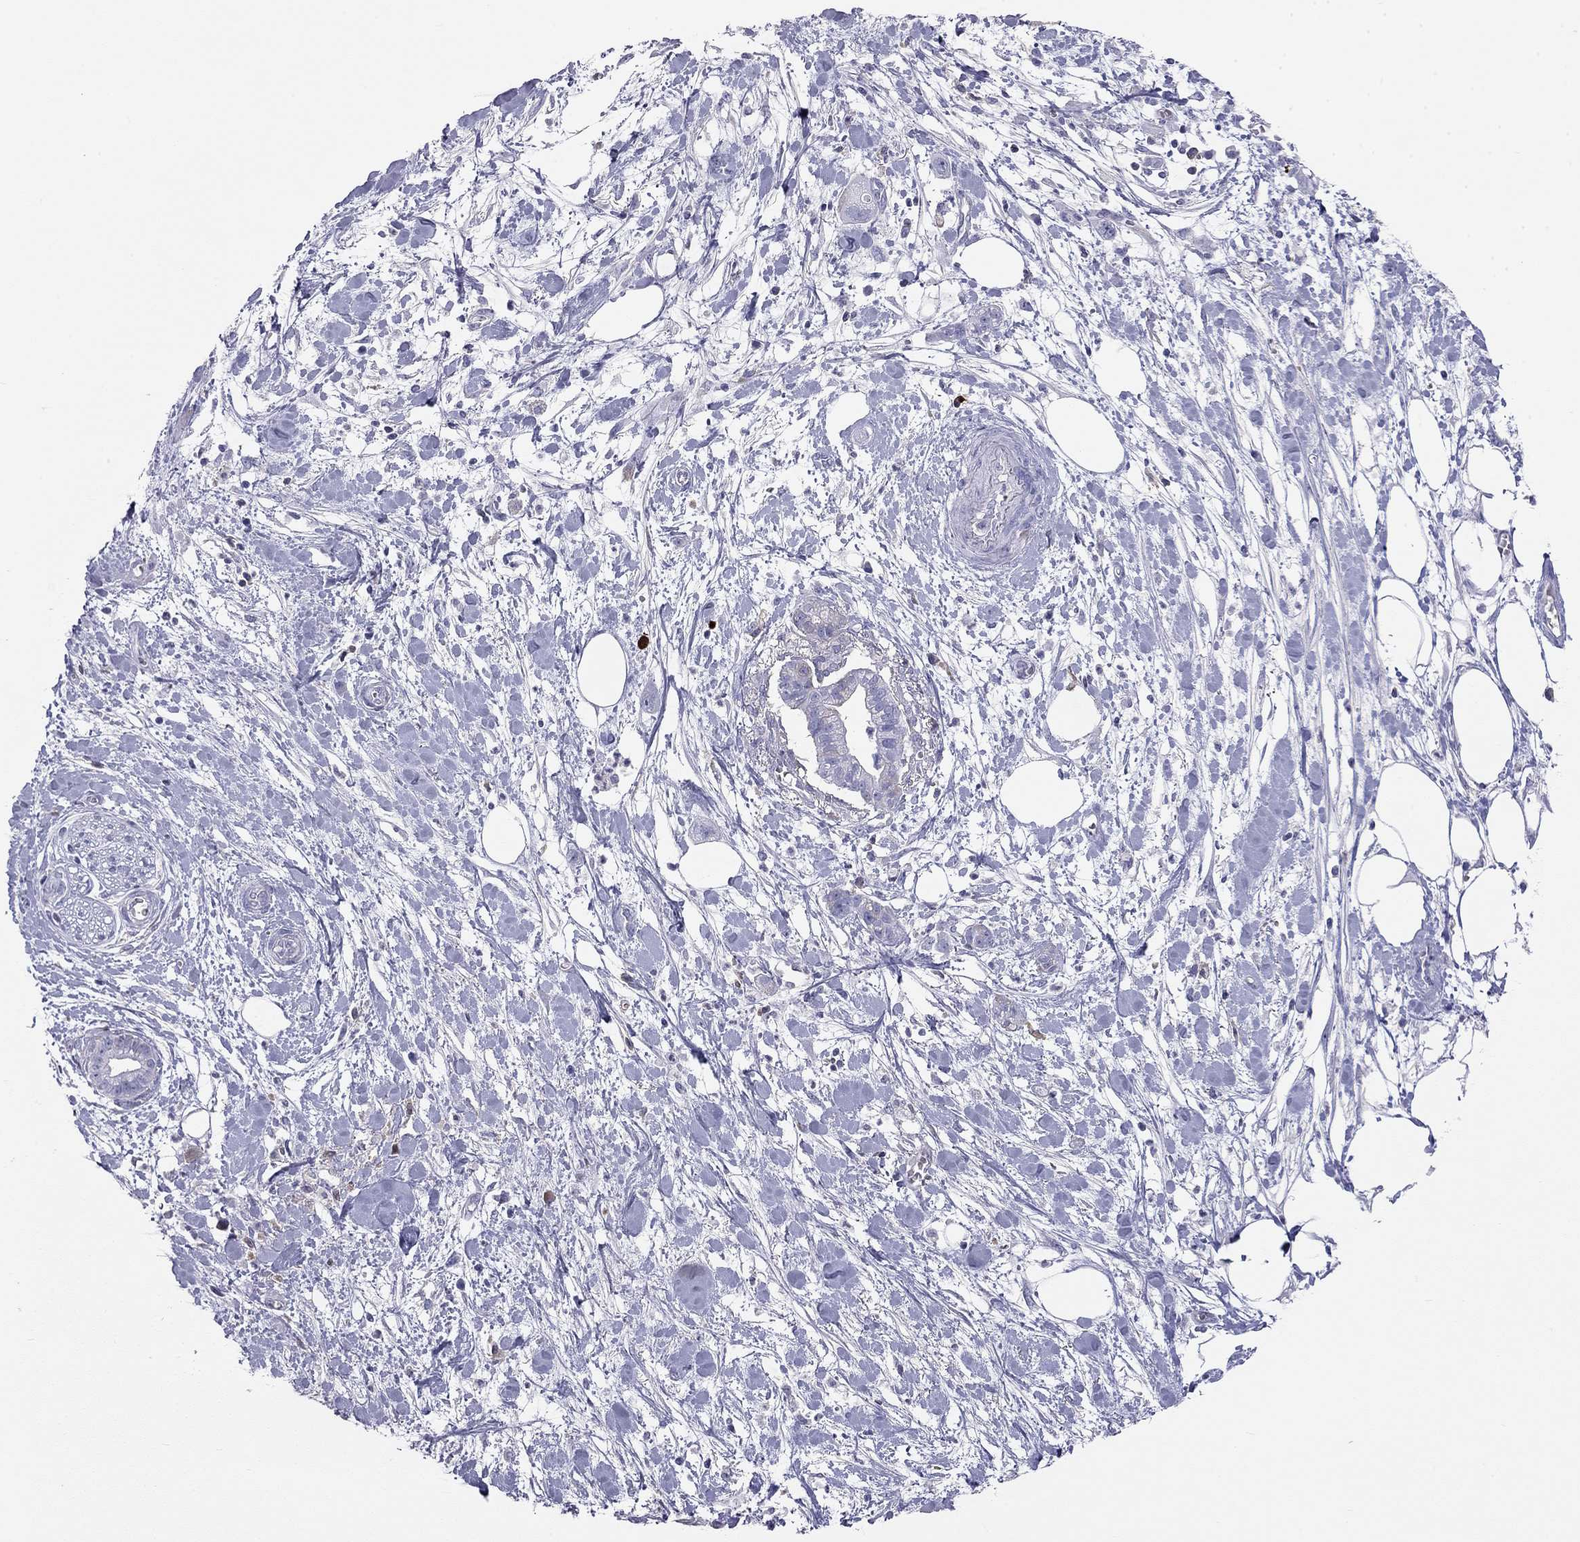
{"staining": {"intensity": "negative", "quantity": "none", "location": "none"}, "tissue": "pancreatic cancer", "cell_type": "Tumor cells", "image_type": "cancer", "snomed": [{"axis": "morphology", "description": "Normal tissue, NOS"}, {"axis": "morphology", "description": "Adenocarcinoma, NOS"}, {"axis": "topography", "description": "Lymph node"}, {"axis": "topography", "description": "Pancreas"}], "caption": "Tumor cells are negative for protein expression in human pancreatic cancer.", "gene": "KLRG1", "patient": {"sex": "female", "age": 58}}